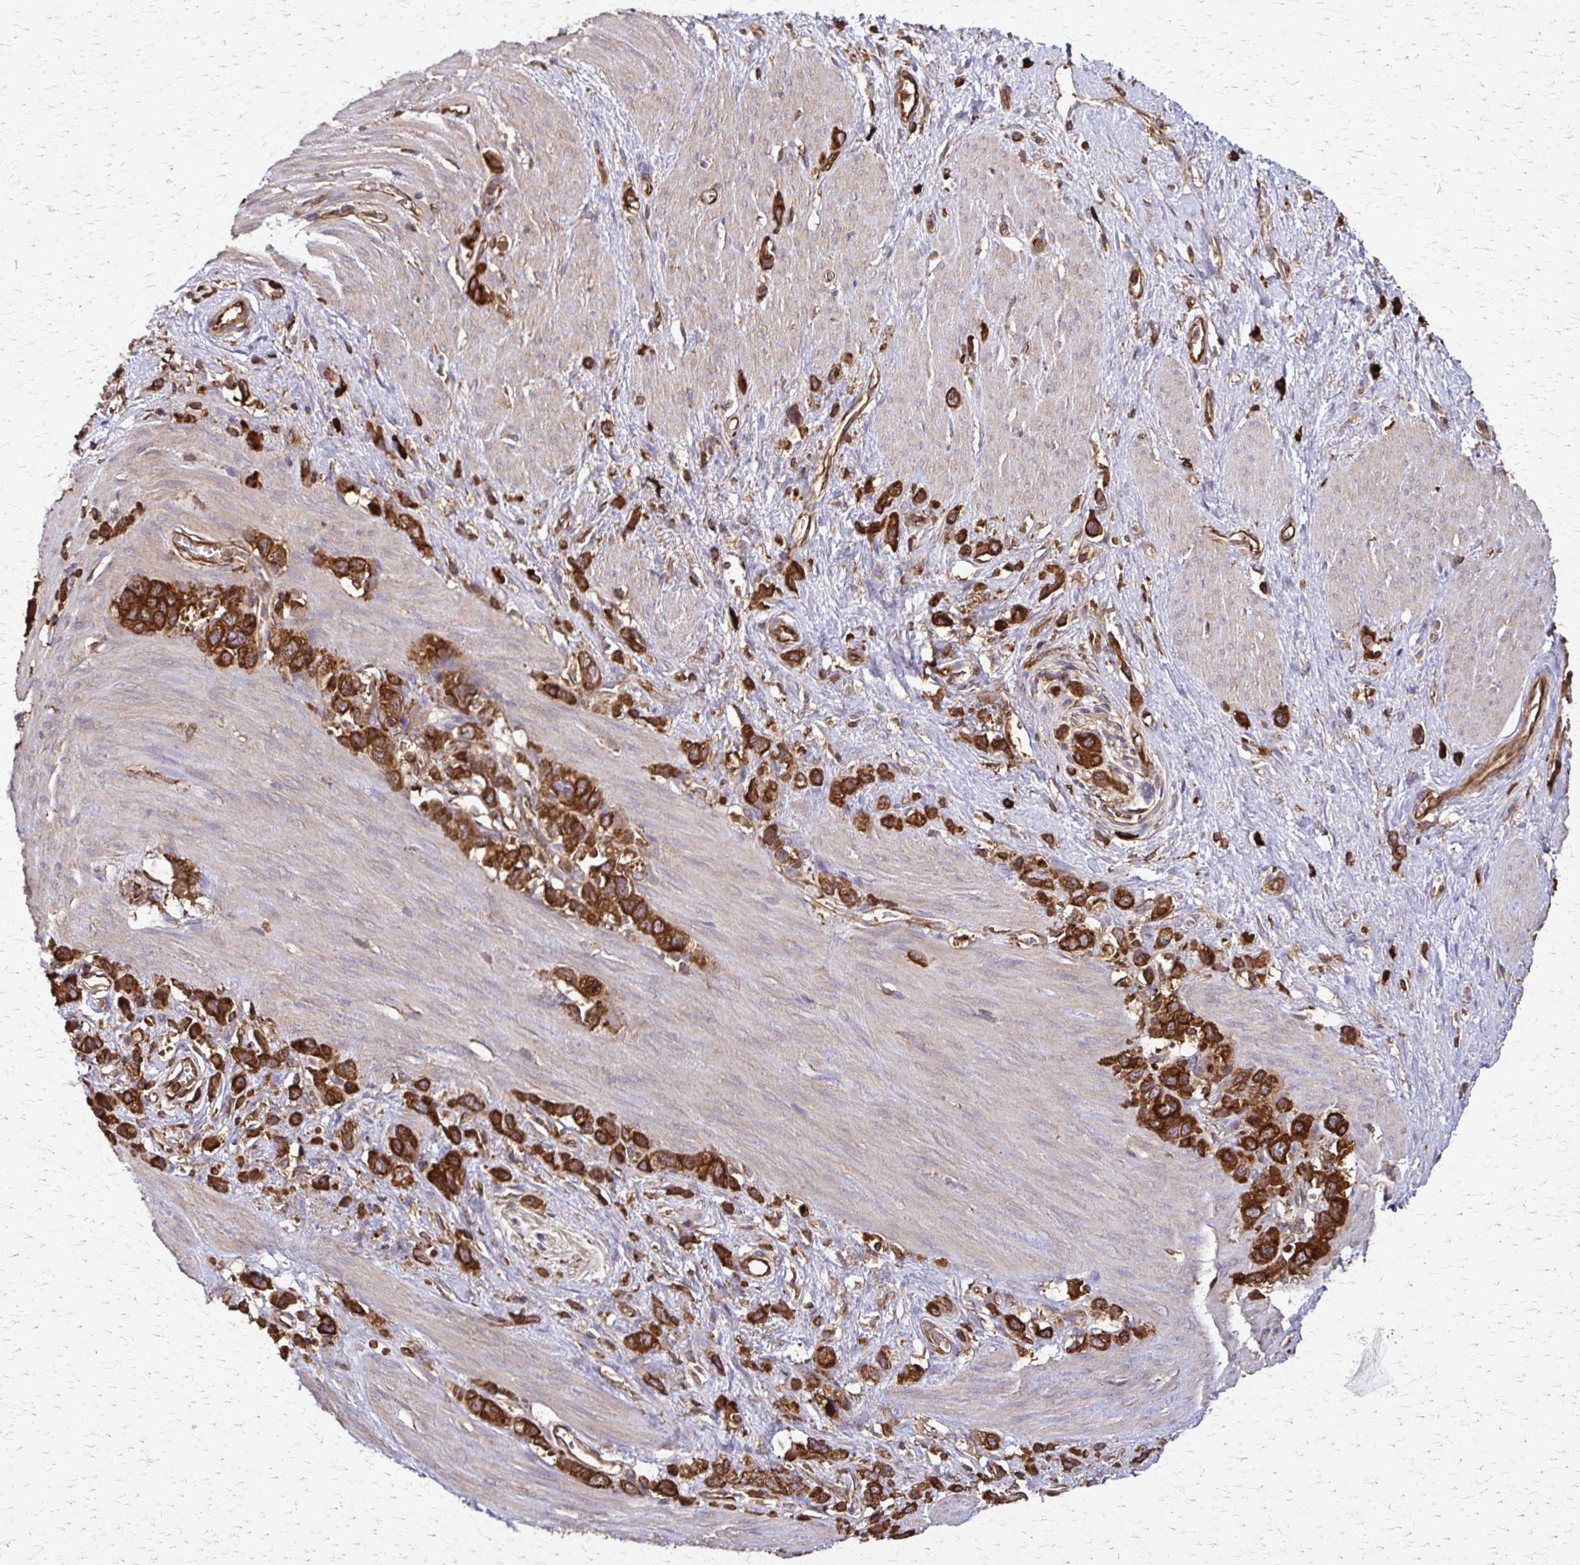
{"staining": {"intensity": "strong", "quantity": ">75%", "location": "cytoplasmic/membranous"}, "tissue": "stomach cancer", "cell_type": "Tumor cells", "image_type": "cancer", "snomed": [{"axis": "morphology", "description": "Adenocarcinoma, NOS"}, {"axis": "topography", "description": "Stomach"}], "caption": "Protein expression analysis of human stomach adenocarcinoma reveals strong cytoplasmic/membranous positivity in approximately >75% of tumor cells.", "gene": "EEF2", "patient": {"sex": "female", "age": 65}}